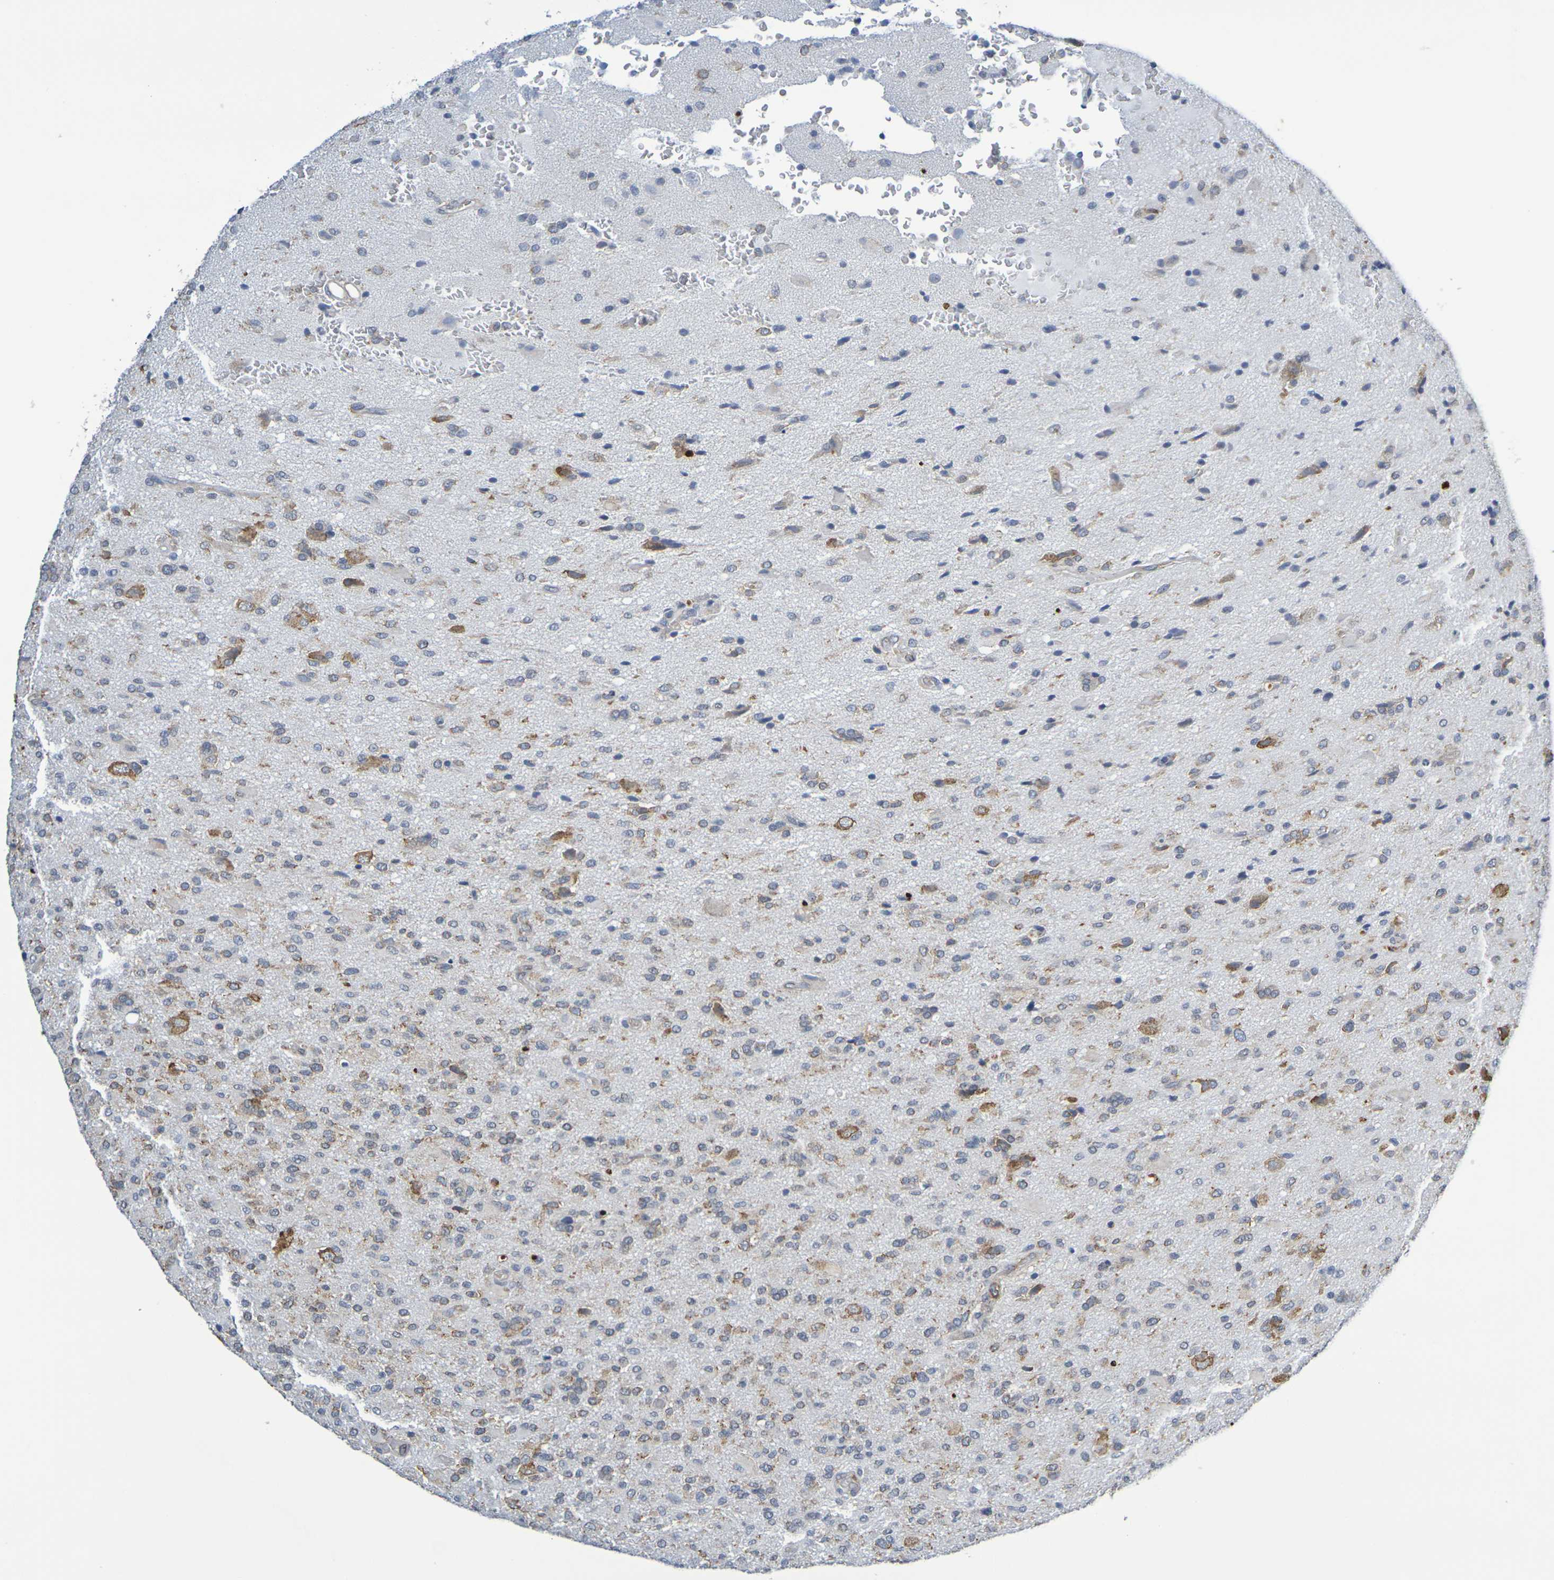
{"staining": {"intensity": "weak", "quantity": "25%-75%", "location": "cytoplasmic/membranous"}, "tissue": "glioma", "cell_type": "Tumor cells", "image_type": "cancer", "snomed": [{"axis": "morphology", "description": "Glioma, malignant, High grade"}, {"axis": "topography", "description": "Brain"}], "caption": "Glioma stained for a protein exhibits weak cytoplasmic/membranous positivity in tumor cells.", "gene": "CHRNB1", "patient": {"sex": "male", "age": 71}}